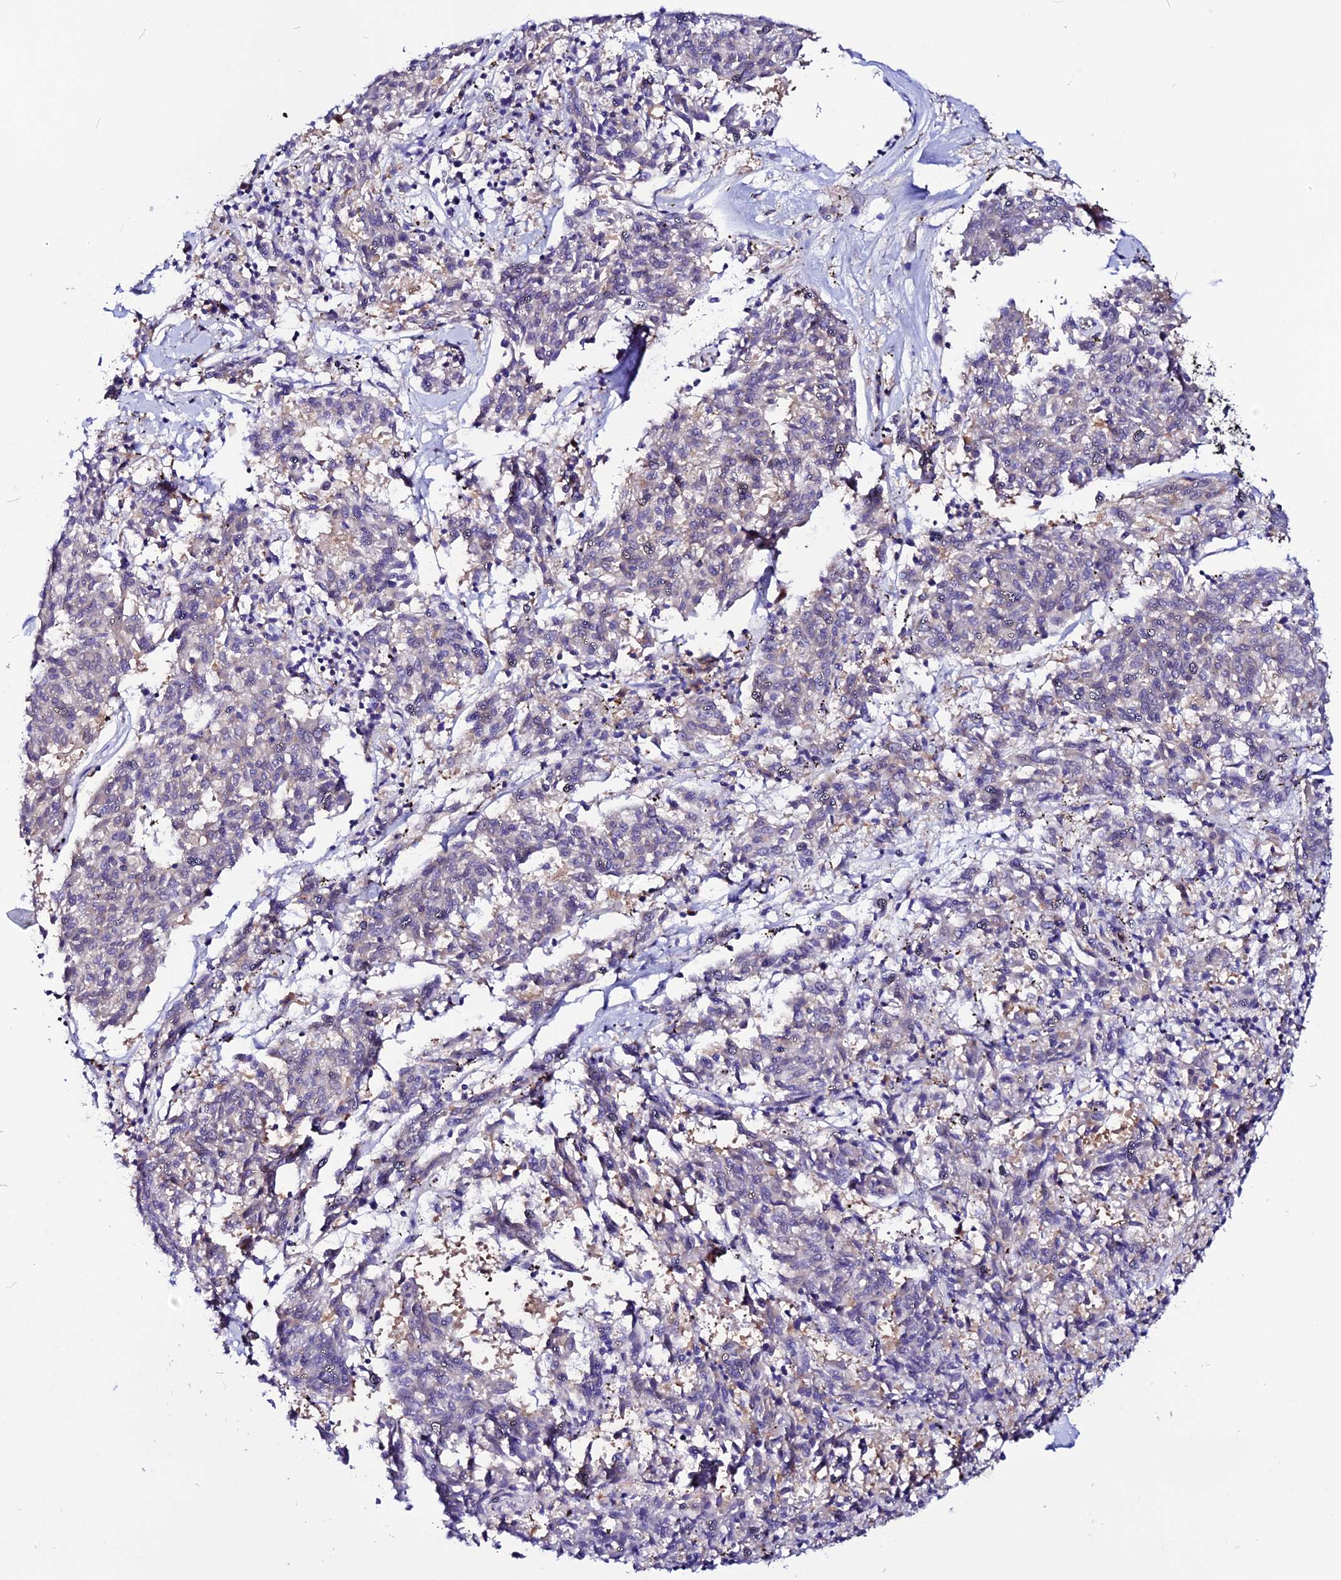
{"staining": {"intensity": "negative", "quantity": "none", "location": "none"}, "tissue": "melanoma", "cell_type": "Tumor cells", "image_type": "cancer", "snomed": [{"axis": "morphology", "description": "Malignant melanoma, NOS"}, {"axis": "topography", "description": "Skin"}], "caption": "Photomicrograph shows no significant protein staining in tumor cells of melanoma. (Immunohistochemistry, brightfield microscopy, high magnification).", "gene": "EEF1G", "patient": {"sex": "female", "age": 72}}